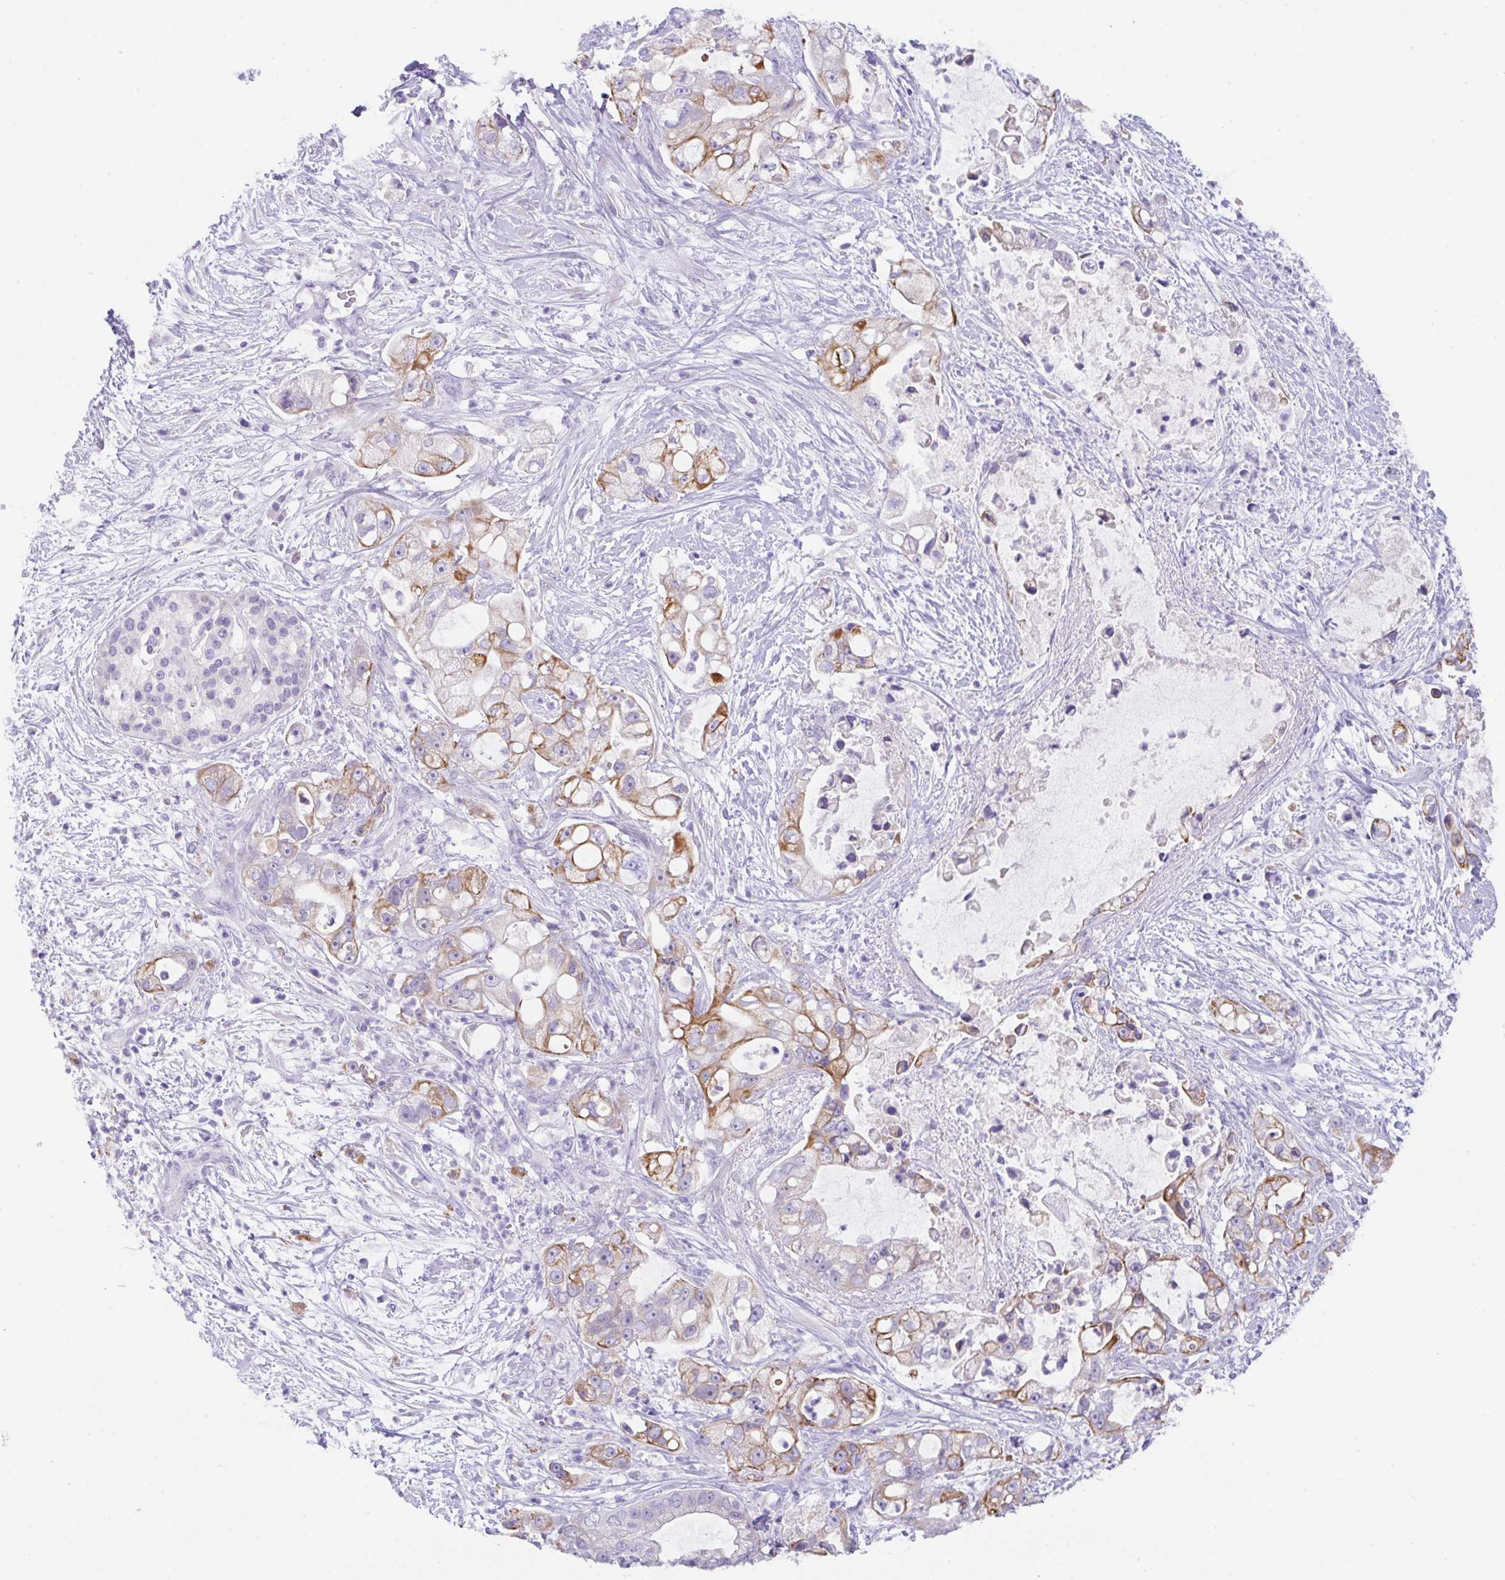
{"staining": {"intensity": "moderate", "quantity": "25%-75%", "location": "cytoplasmic/membranous"}, "tissue": "pancreatic cancer", "cell_type": "Tumor cells", "image_type": "cancer", "snomed": [{"axis": "morphology", "description": "Adenocarcinoma, NOS"}, {"axis": "topography", "description": "Pancreas"}], "caption": "Protein staining demonstrates moderate cytoplasmic/membranous expression in approximately 25%-75% of tumor cells in pancreatic adenocarcinoma.", "gene": "TRAF4", "patient": {"sex": "female", "age": 69}}